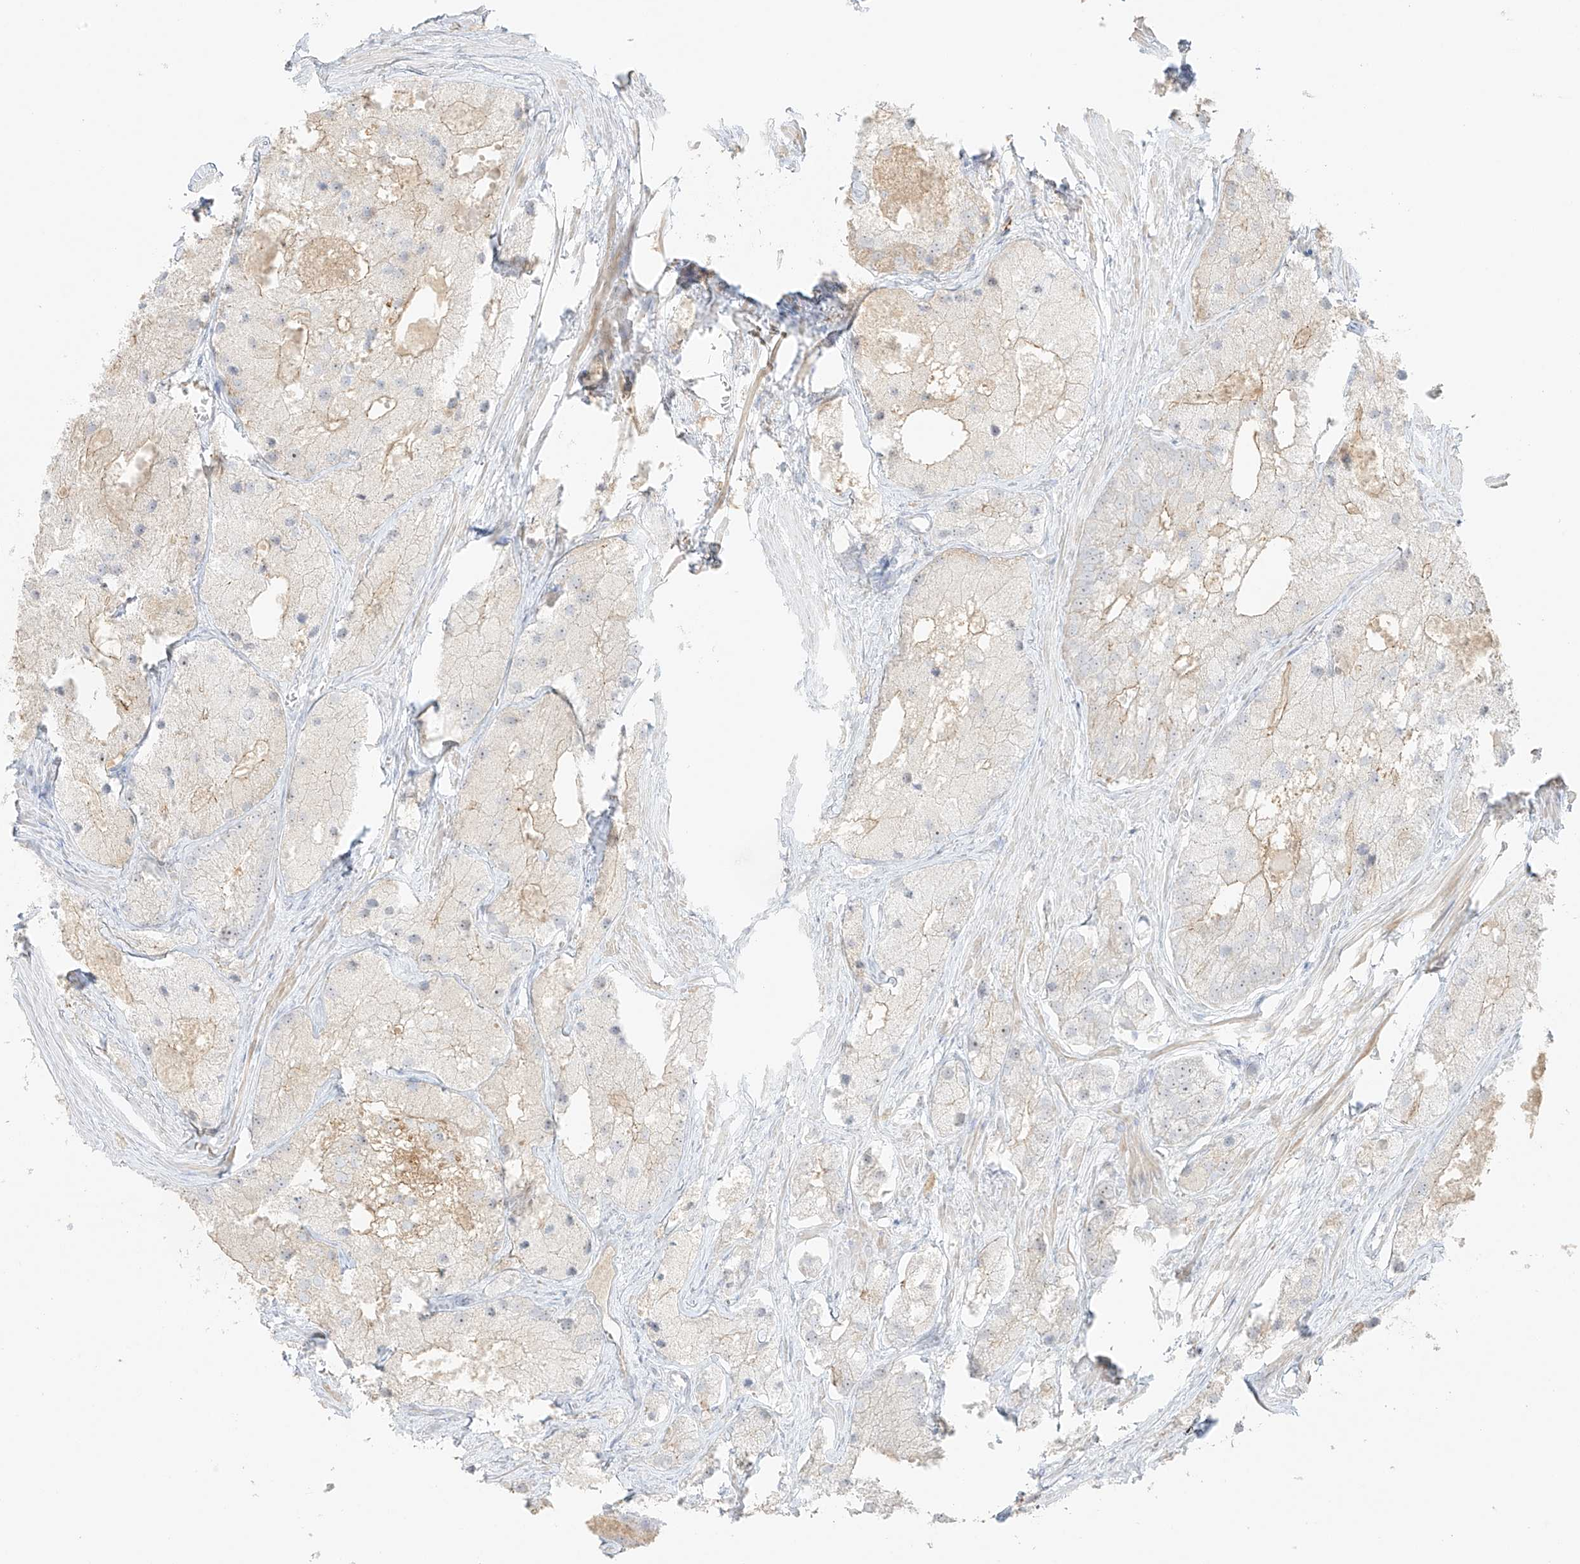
{"staining": {"intensity": "weak", "quantity": "25%-75%", "location": "cytoplasmic/membranous"}, "tissue": "prostate cancer", "cell_type": "Tumor cells", "image_type": "cancer", "snomed": [{"axis": "morphology", "description": "Adenocarcinoma, Low grade"}, {"axis": "topography", "description": "Prostate"}], "caption": "Protein staining by immunohistochemistry (IHC) reveals weak cytoplasmic/membranous positivity in about 25%-75% of tumor cells in prostate cancer.", "gene": "ZBTB41", "patient": {"sex": "male", "age": 69}}